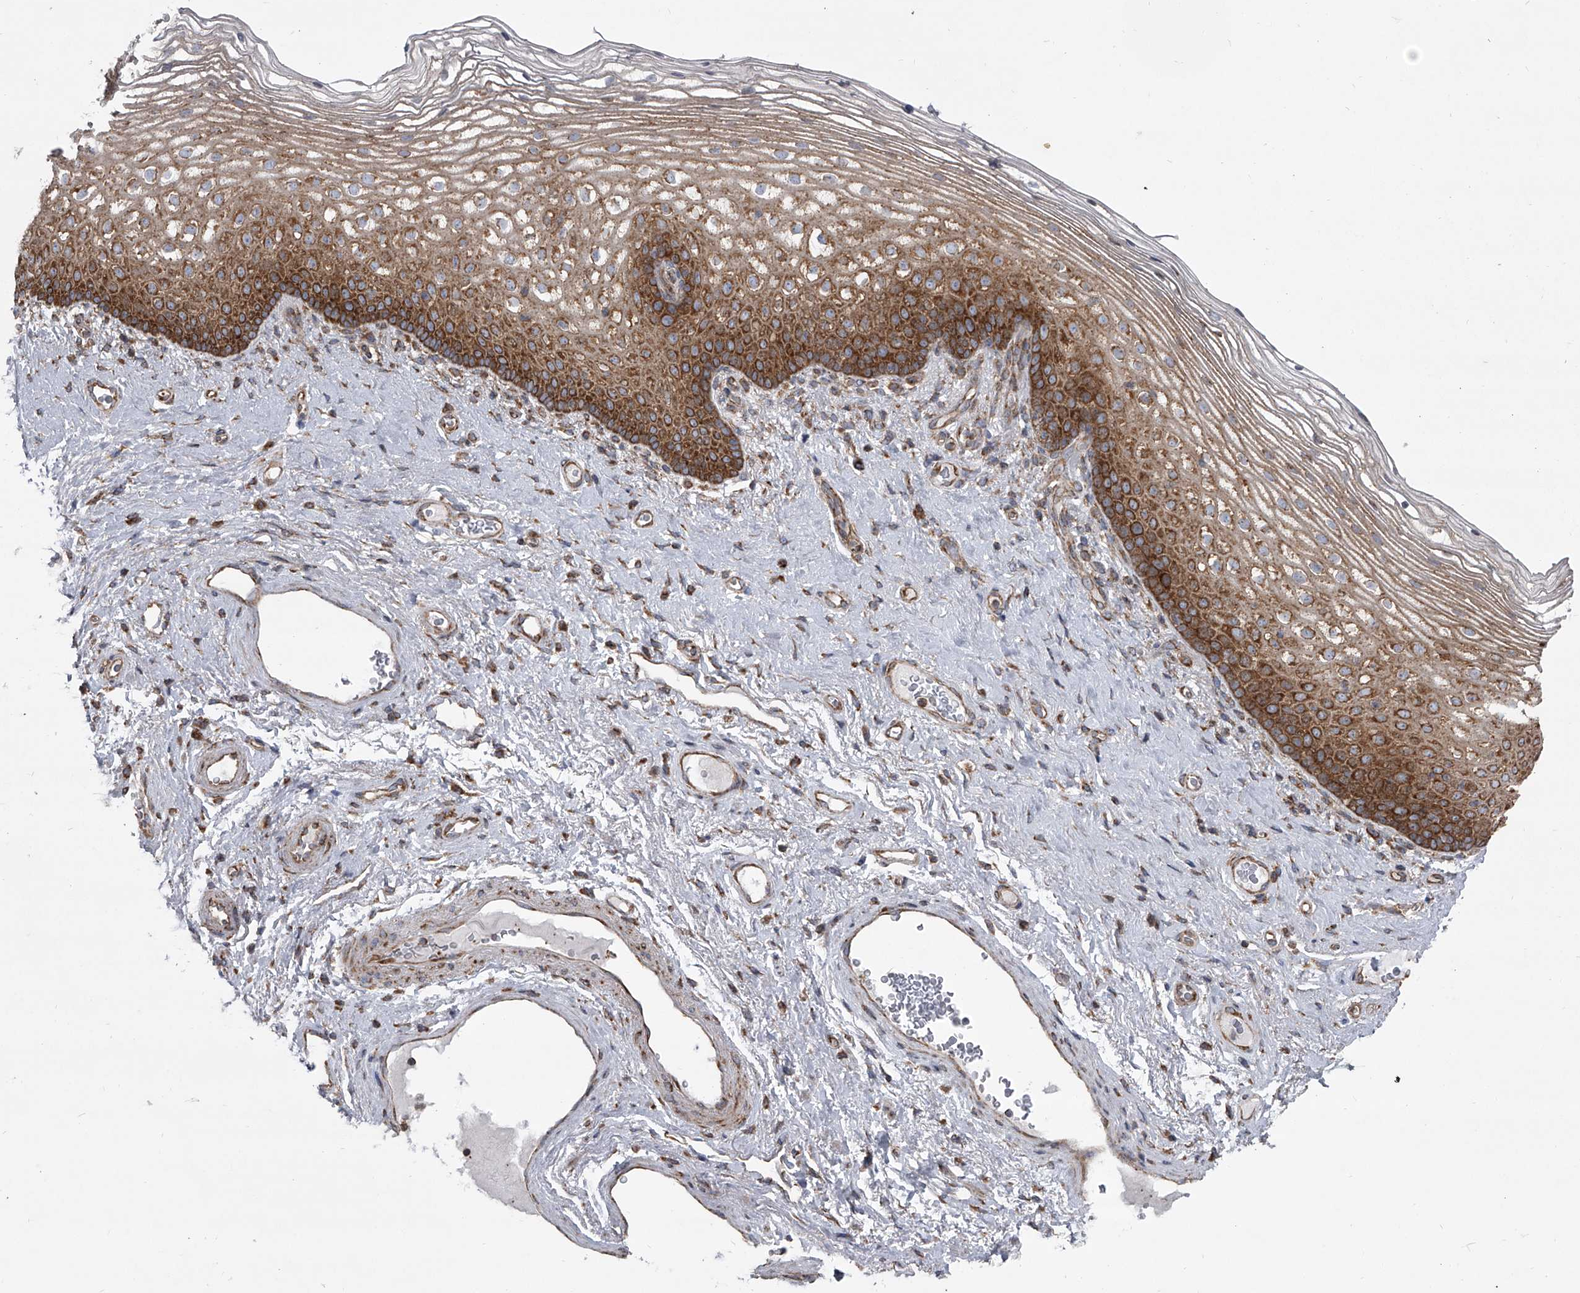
{"staining": {"intensity": "strong", "quantity": ">75%", "location": "cytoplasmic/membranous"}, "tissue": "vagina", "cell_type": "Squamous epithelial cells", "image_type": "normal", "snomed": [{"axis": "morphology", "description": "Normal tissue, NOS"}, {"axis": "topography", "description": "Vagina"}], "caption": "Immunohistochemical staining of benign vagina reveals high levels of strong cytoplasmic/membranous positivity in approximately >75% of squamous epithelial cells. The staining is performed using DAB brown chromogen to label protein expression. The nuclei are counter-stained blue using hematoxylin.", "gene": "ZC3H15", "patient": {"sex": "female", "age": 60}}